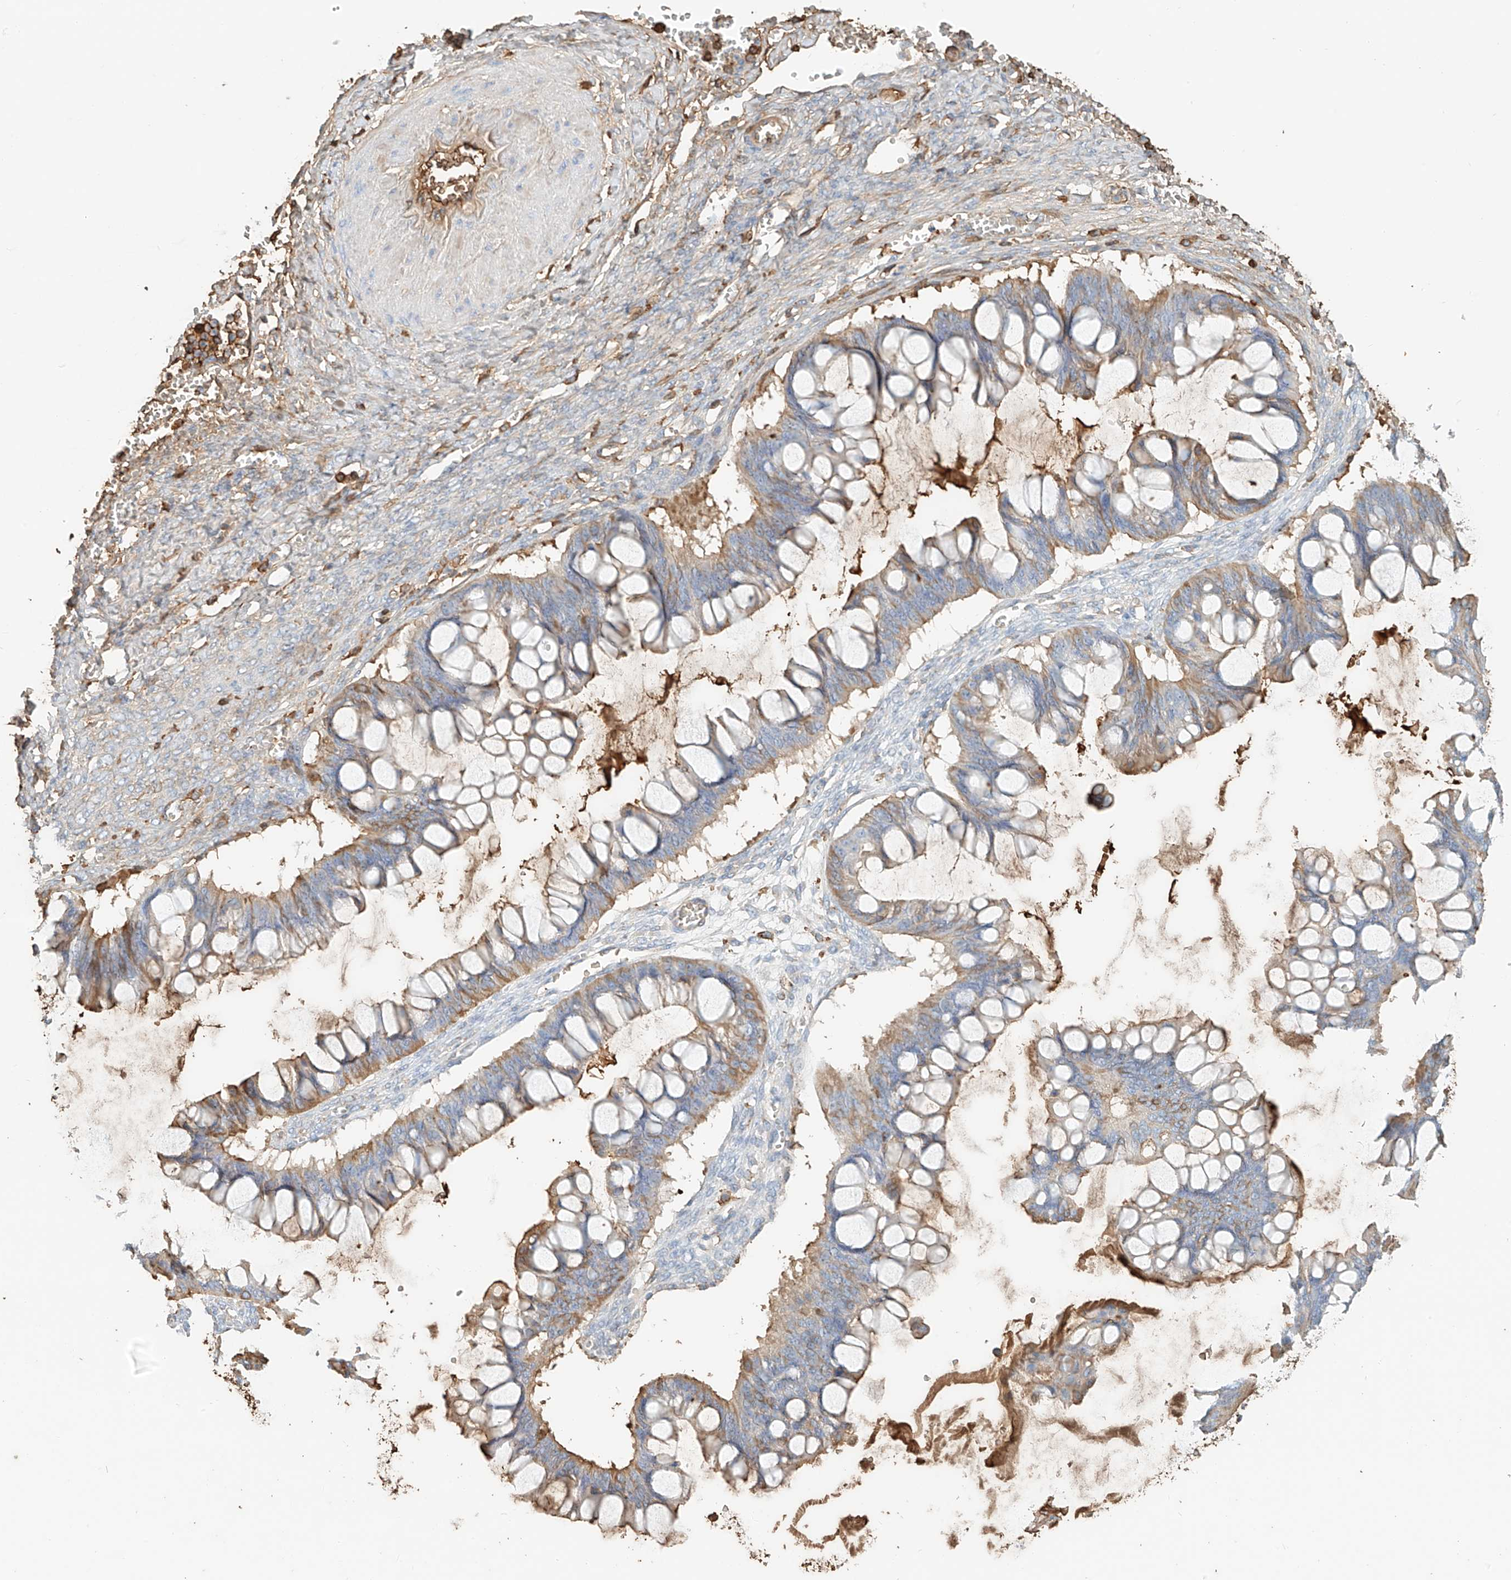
{"staining": {"intensity": "moderate", "quantity": "25%-75%", "location": "cytoplasmic/membranous"}, "tissue": "ovarian cancer", "cell_type": "Tumor cells", "image_type": "cancer", "snomed": [{"axis": "morphology", "description": "Cystadenocarcinoma, mucinous, NOS"}, {"axis": "topography", "description": "Ovary"}], "caption": "Immunohistochemistry photomicrograph of neoplastic tissue: human ovarian cancer stained using immunohistochemistry (IHC) demonstrates medium levels of moderate protein expression localized specifically in the cytoplasmic/membranous of tumor cells, appearing as a cytoplasmic/membranous brown color.", "gene": "ZFP30", "patient": {"sex": "female", "age": 73}}